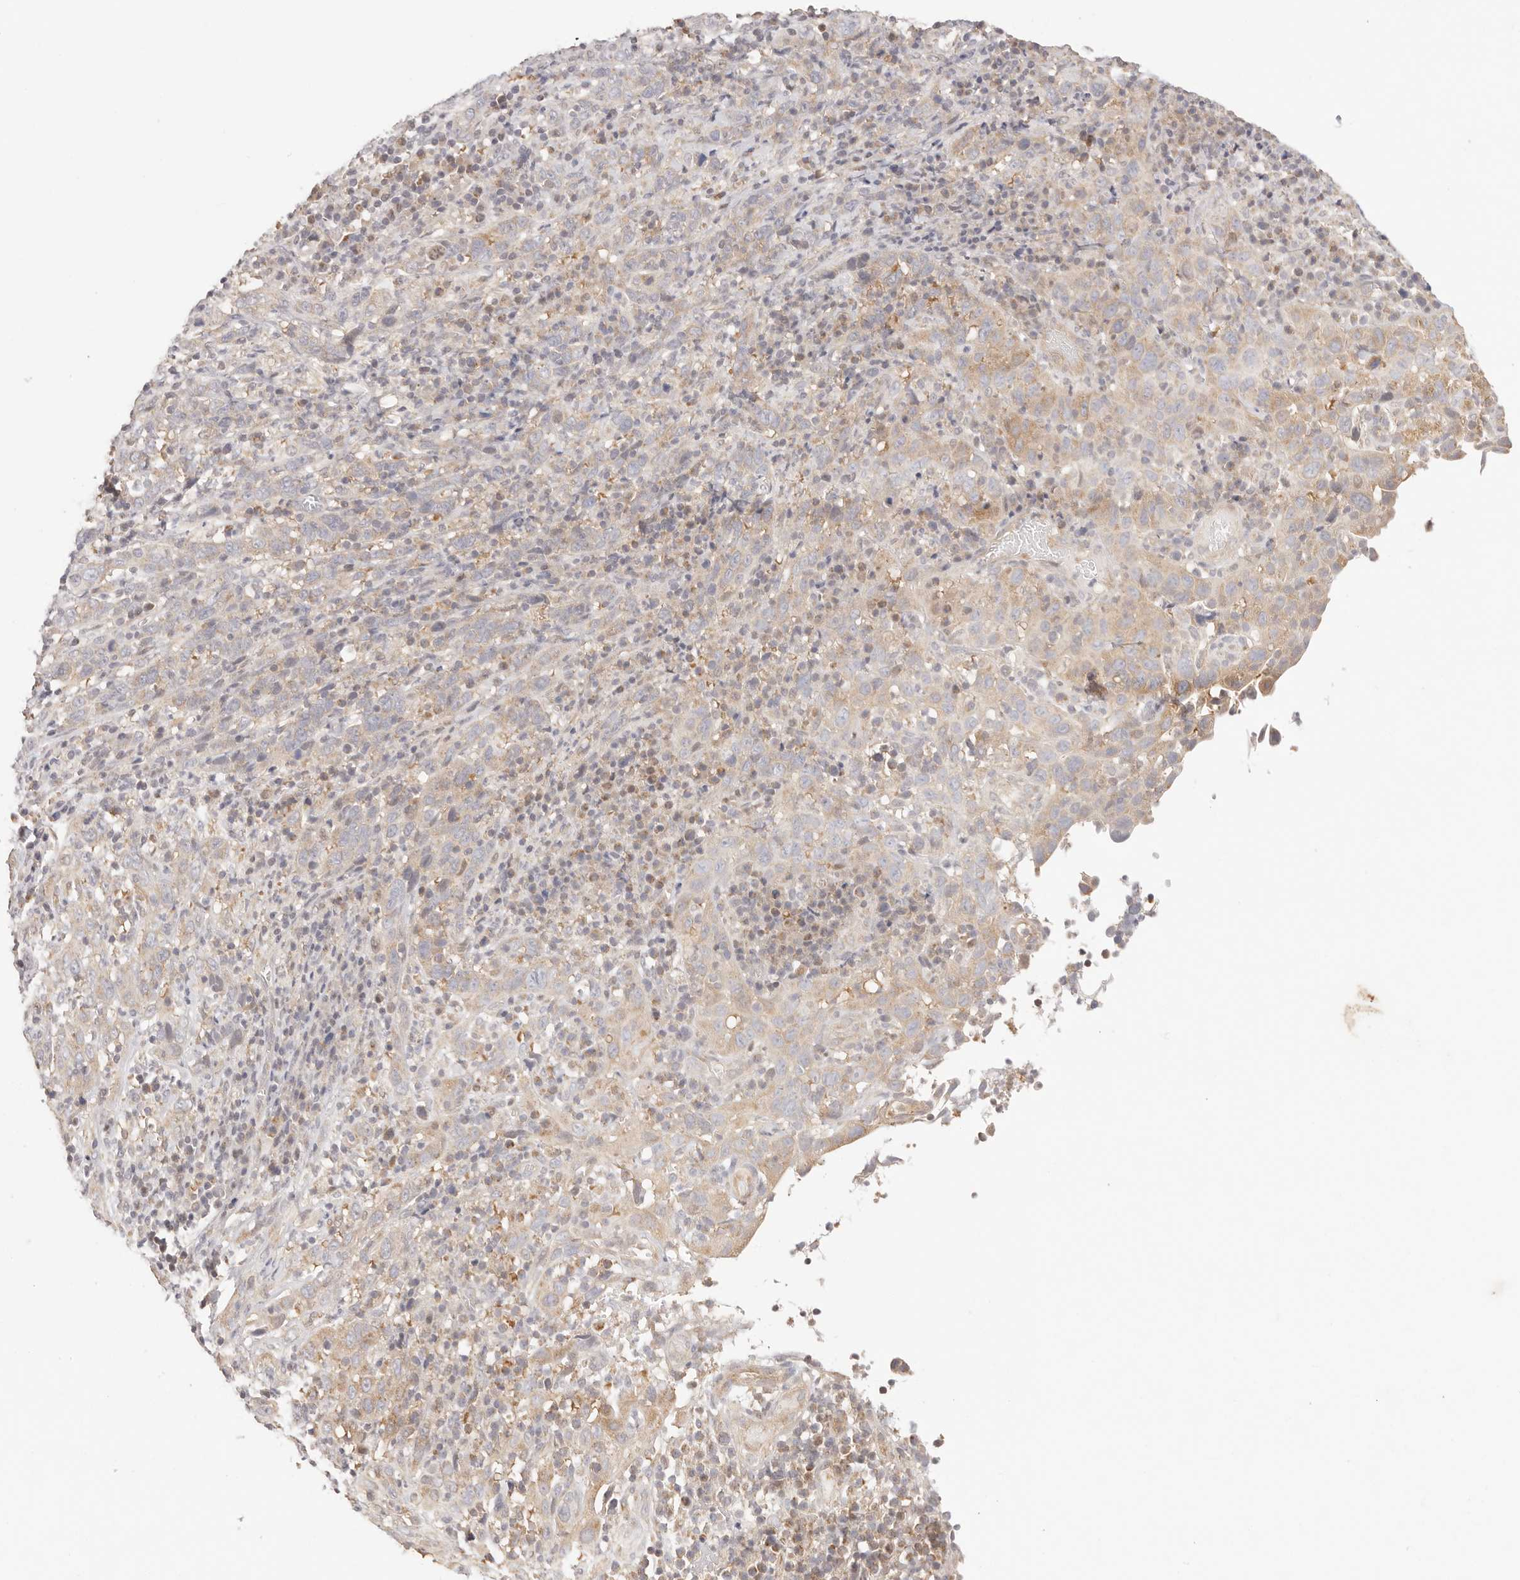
{"staining": {"intensity": "moderate", "quantity": "25%-75%", "location": "cytoplasmic/membranous"}, "tissue": "cervical cancer", "cell_type": "Tumor cells", "image_type": "cancer", "snomed": [{"axis": "morphology", "description": "Squamous cell carcinoma, NOS"}, {"axis": "topography", "description": "Cervix"}], "caption": "Cervical squamous cell carcinoma stained for a protein displays moderate cytoplasmic/membranous positivity in tumor cells. Using DAB (brown) and hematoxylin (blue) stains, captured at high magnification using brightfield microscopy.", "gene": "KCMF1", "patient": {"sex": "female", "age": 46}}